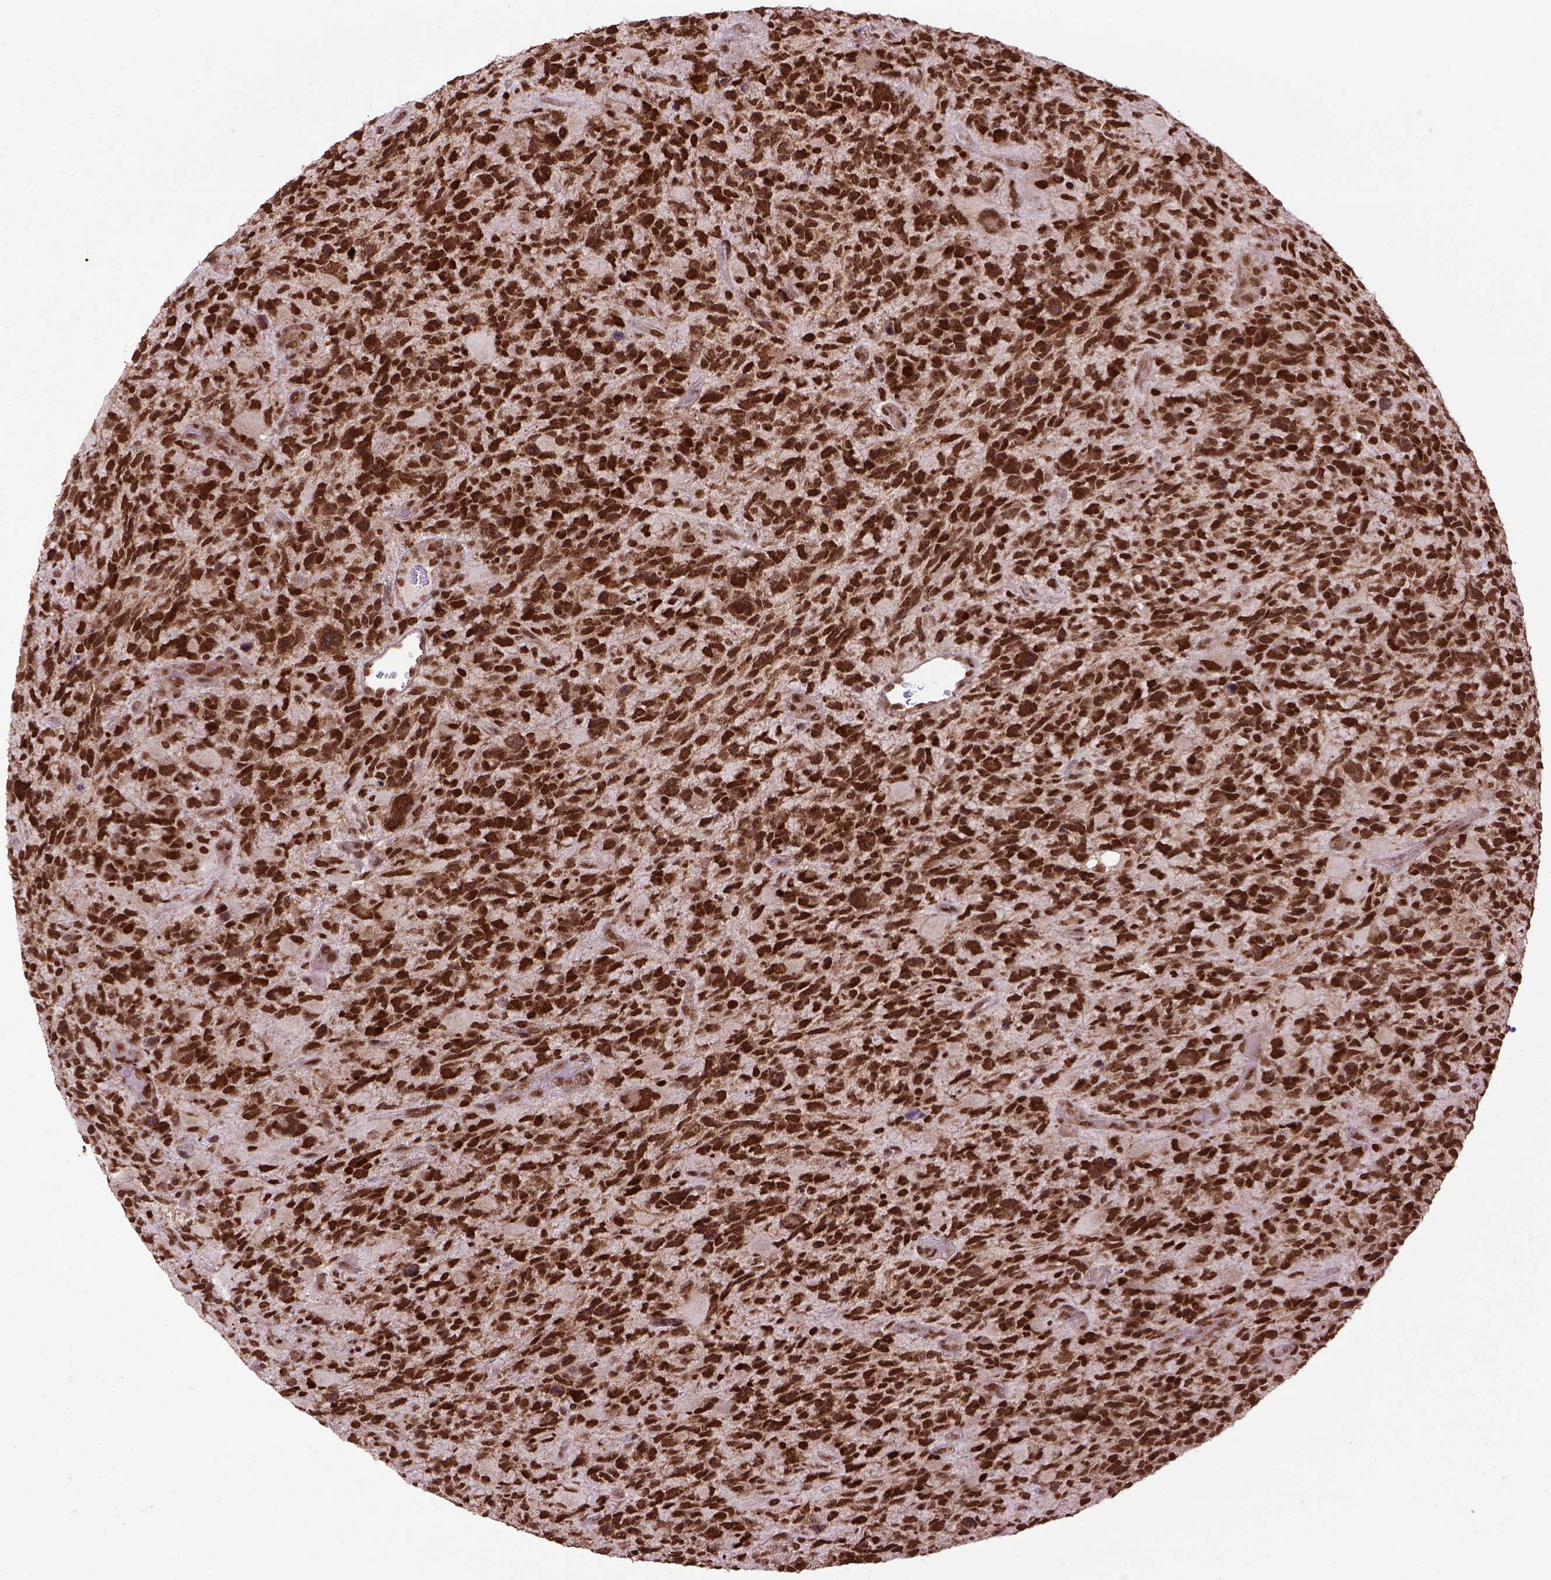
{"staining": {"intensity": "strong", "quantity": ">75%", "location": "nuclear"}, "tissue": "glioma", "cell_type": "Tumor cells", "image_type": "cancer", "snomed": [{"axis": "morphology", "description": "Glioma, malignant, High grade"}, {"axis": "topography", "description": "Brain"}], "caption": "Protein expression analysis of glioma exhibits strong nuclear staining in about >75% of tumor cells.", "gene": "CELF1", "patient": {"sex": "female", "age": 71}}